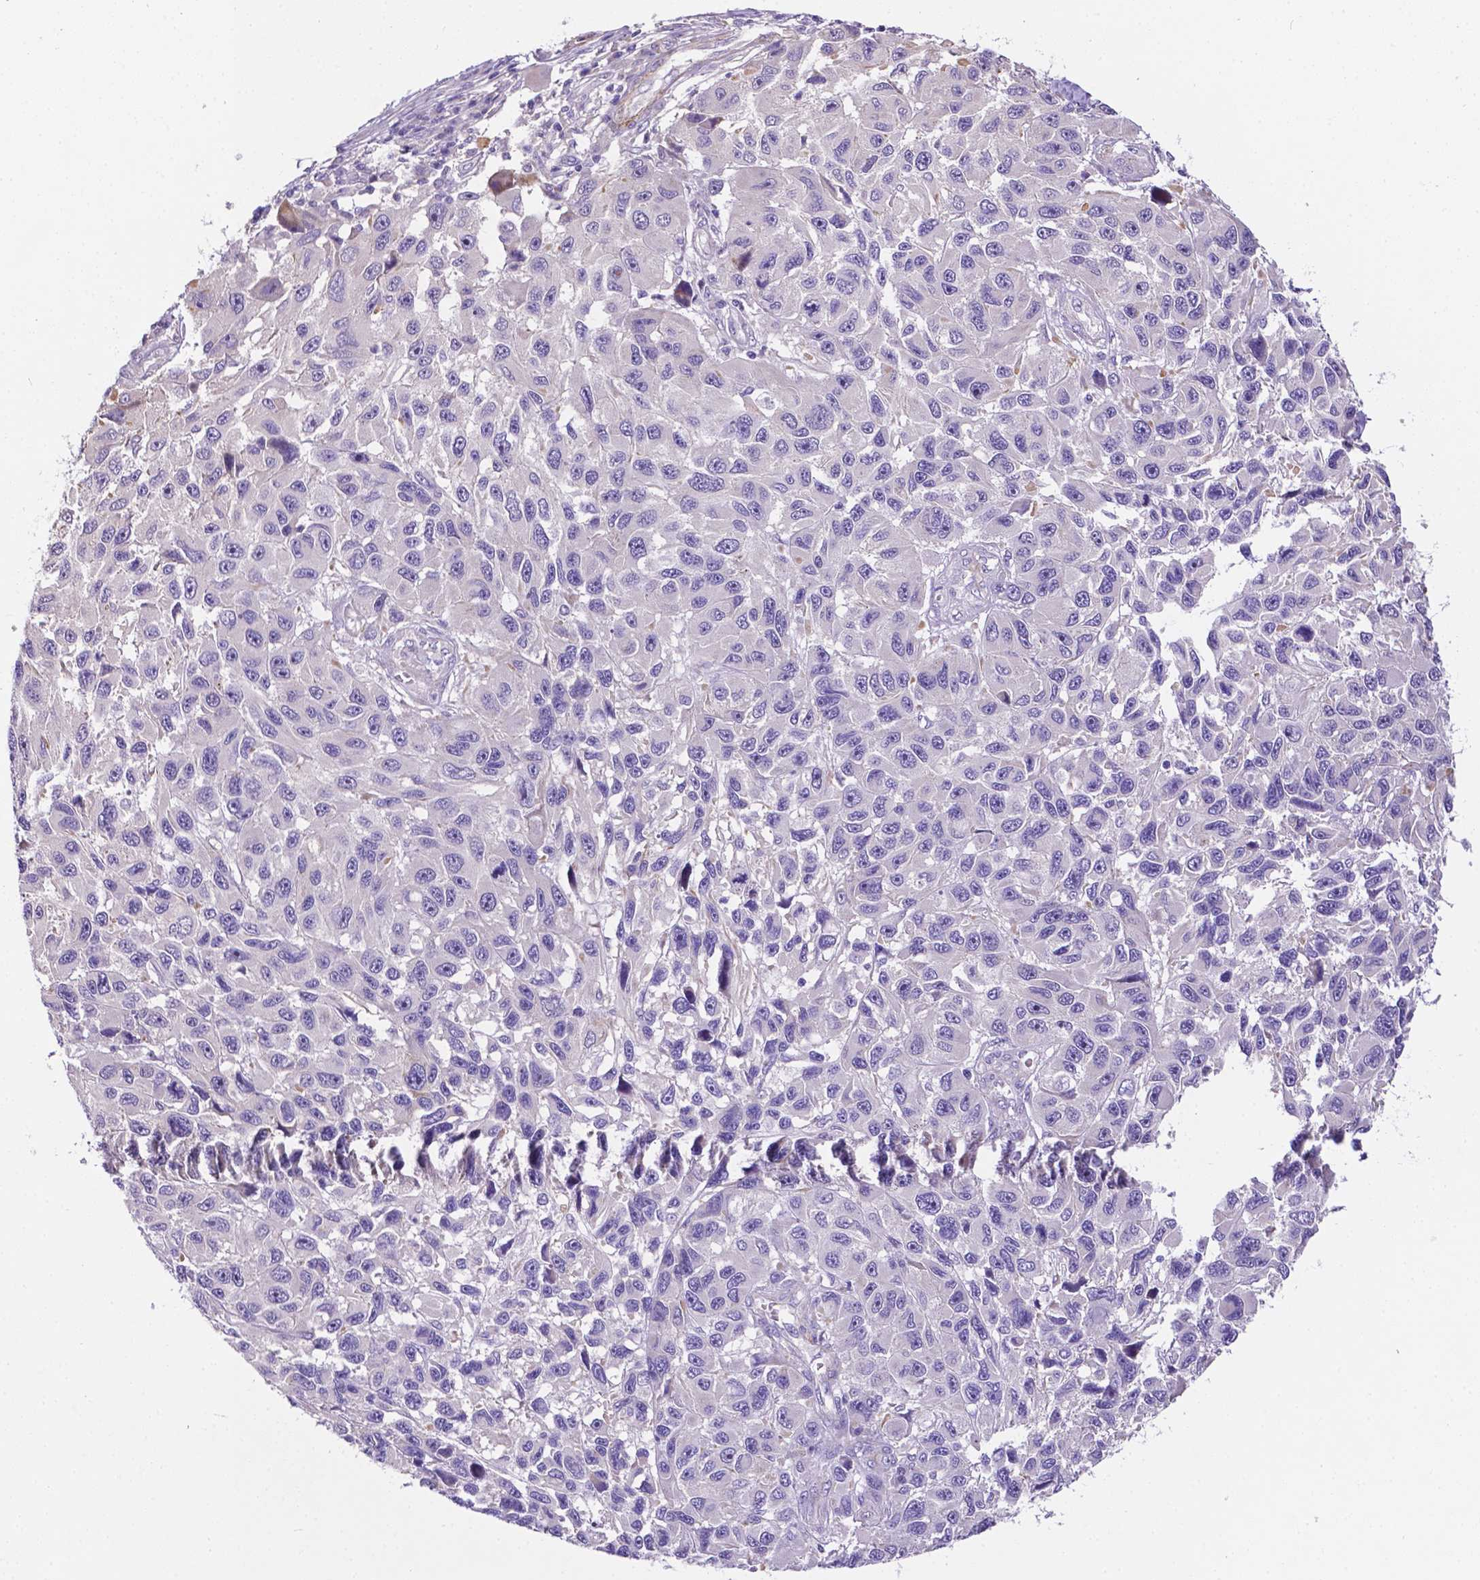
{"staining": {"intensity": "negative", "quantity": "none", "location": "none"}, "tissue": "melanoma", "cell_type": "Tumor cells", "image_type": "cancer", "snomed": [{"axis": "morphology", "description": "Malignant melanoma, NOS"}, {"axis": "topography", "description": "Skin"}], "caption": "Tumor cells are negative for brown protein staining in malignant melanoma. Nuclei are stained in blue.", "gene": "PFKFB4", "patient": {"sex": "male", "age": 53}}